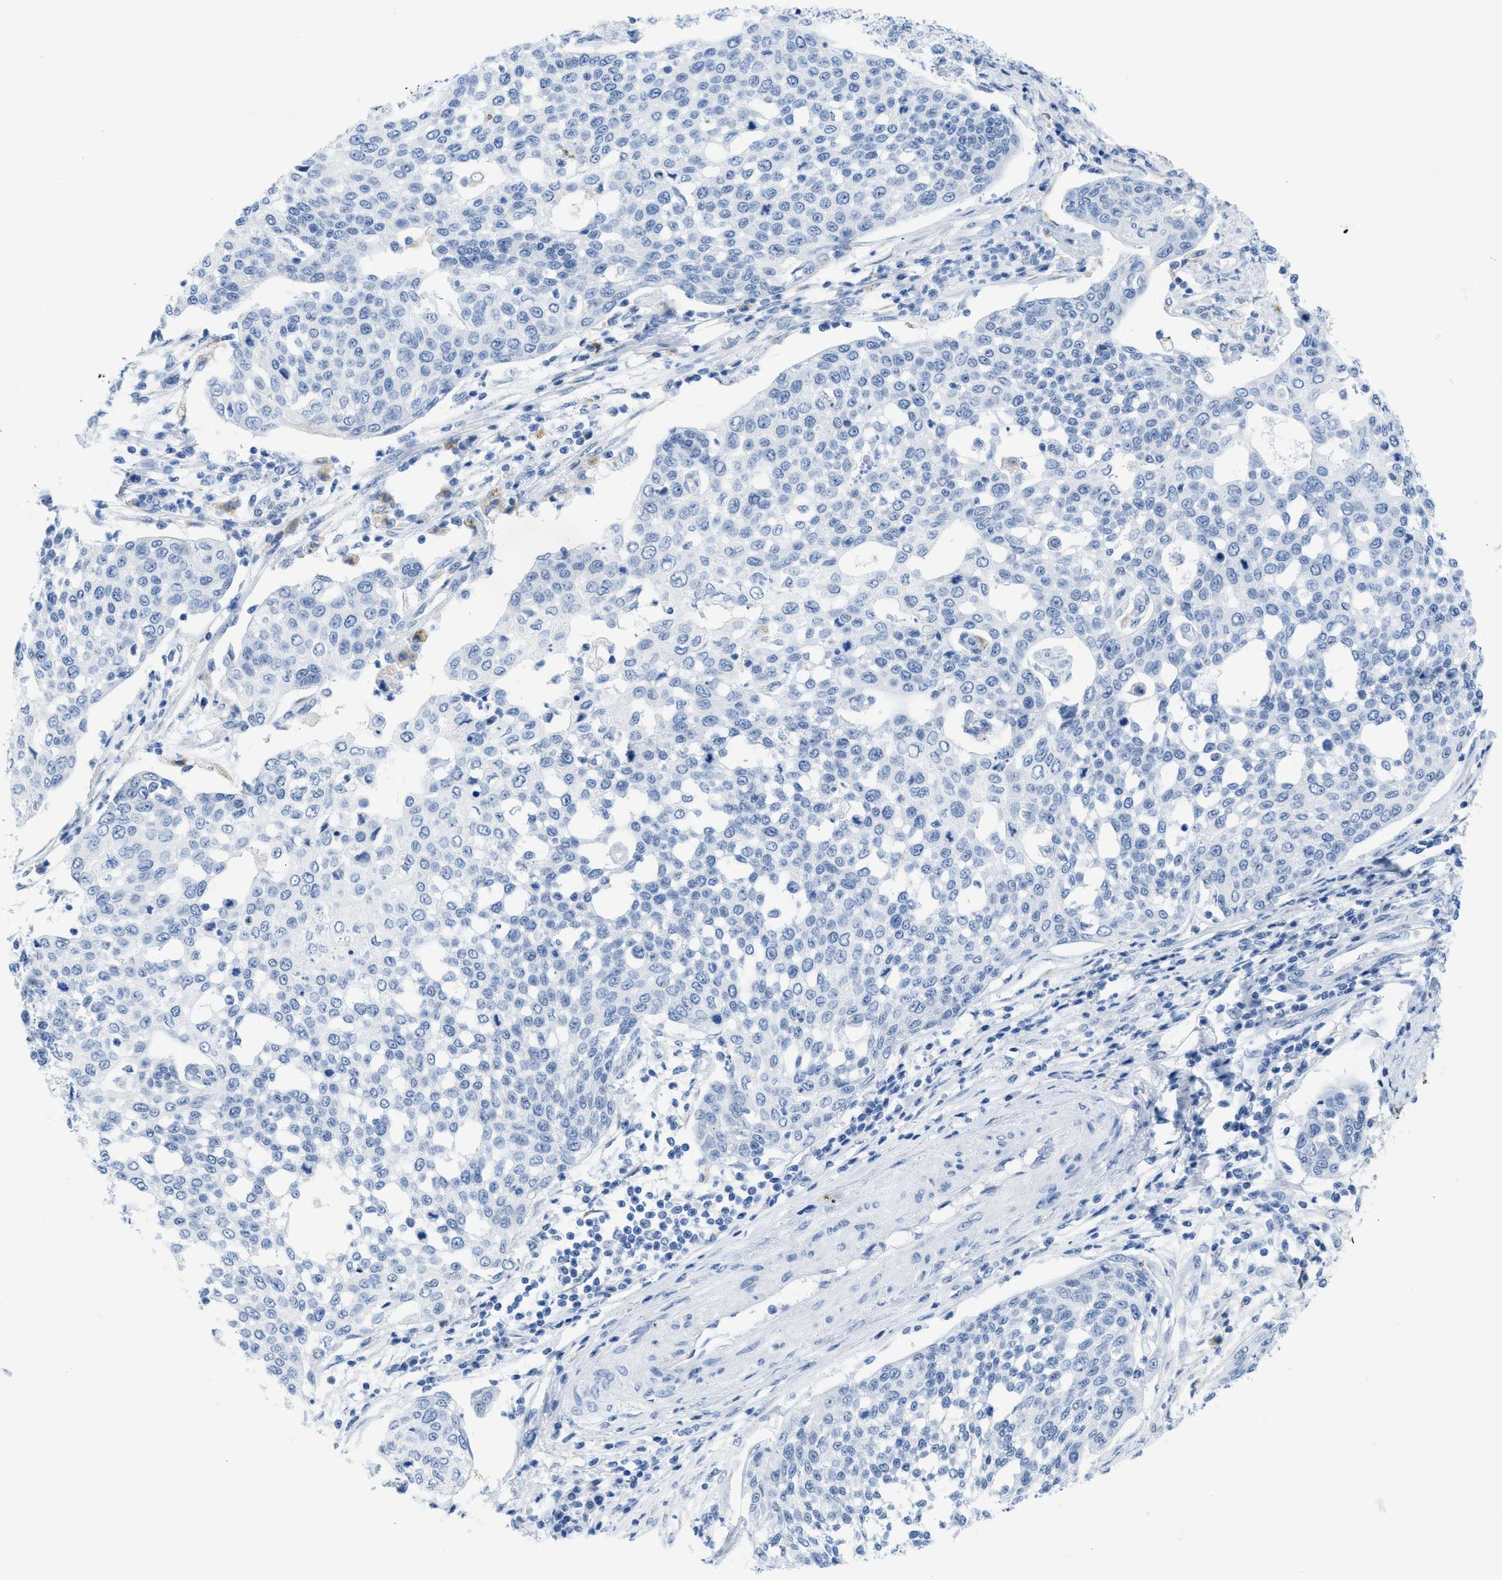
{"staining": {"intensity": "negative", "quantity": "none", "location": "none"}, "tissue": "cervical cancer", "cell_type": "Tumor cells", "image_type": "cancer", "snomed": [{"axis": "morphology", "description": "Squamous cell carcinoma, NOS"}, {"axis": "topography", "description": "Cervix"}], "caption": "High power microscopy image of an immunohistochemistry (IHC) photomicrograph of squamous cell carcinoma (cervical), revealing no significant expression in tumor cells.", "gene": "WDR4", "patient": {"sex": "female", "age": 34}}